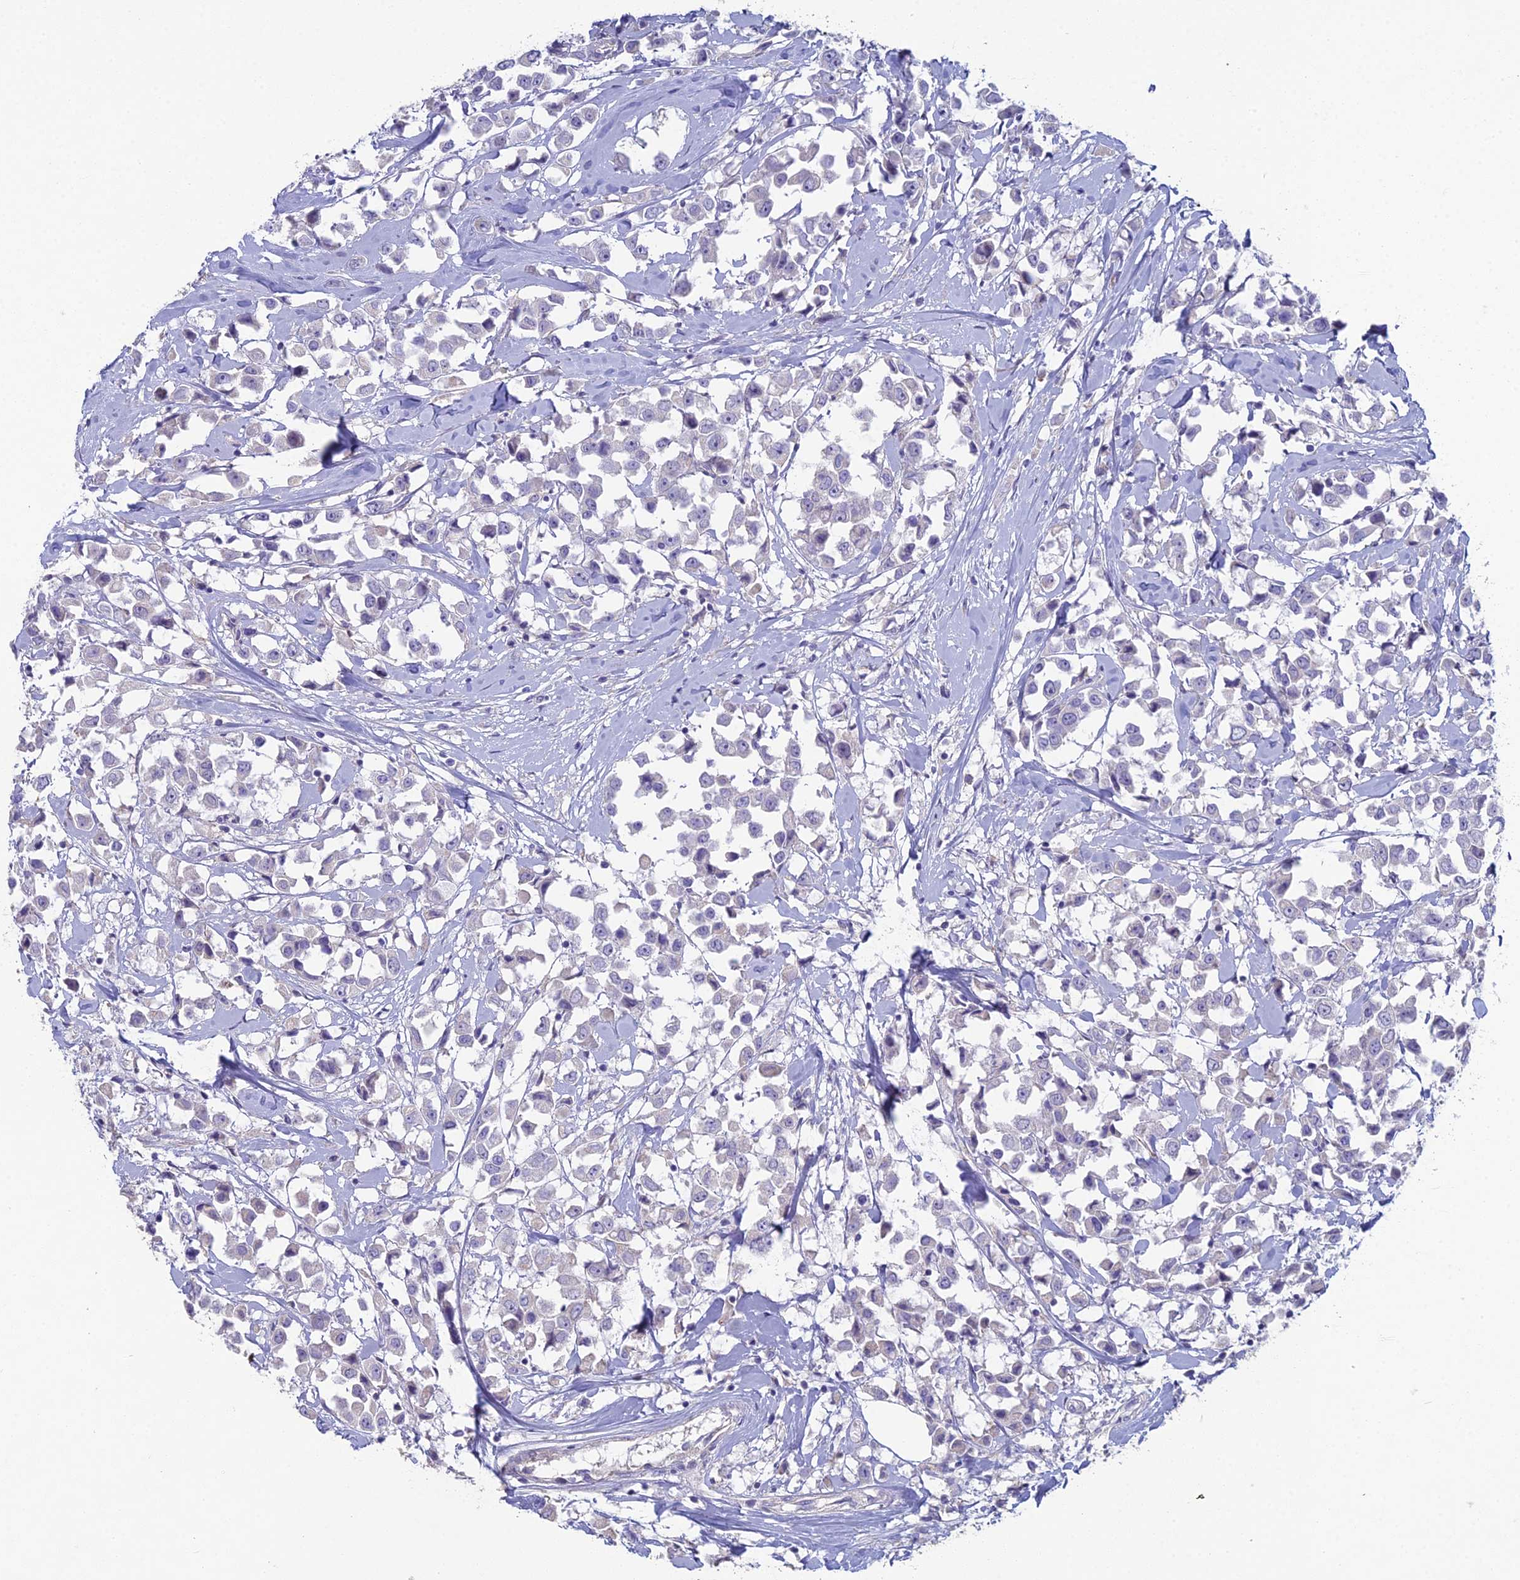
{"staining": {"intensity": "negative", "quantity": "none", "location": "none"}, "tissue": "breast cancer", "cell_type": "Tumor cells", "image_type": "cancer", "snomed": [{"axis": "morphology", "description": "Duct carcinoma"}, {"axis": "topography", "description": "Breast"}], "caption": "This is an immunohistochemistry photomicrograph of breast infiltrating ductal carcinoma. There is no expression in tumor cells.", "gene": "NCAM1", "patient": {"sex": "female", "age": 61}}